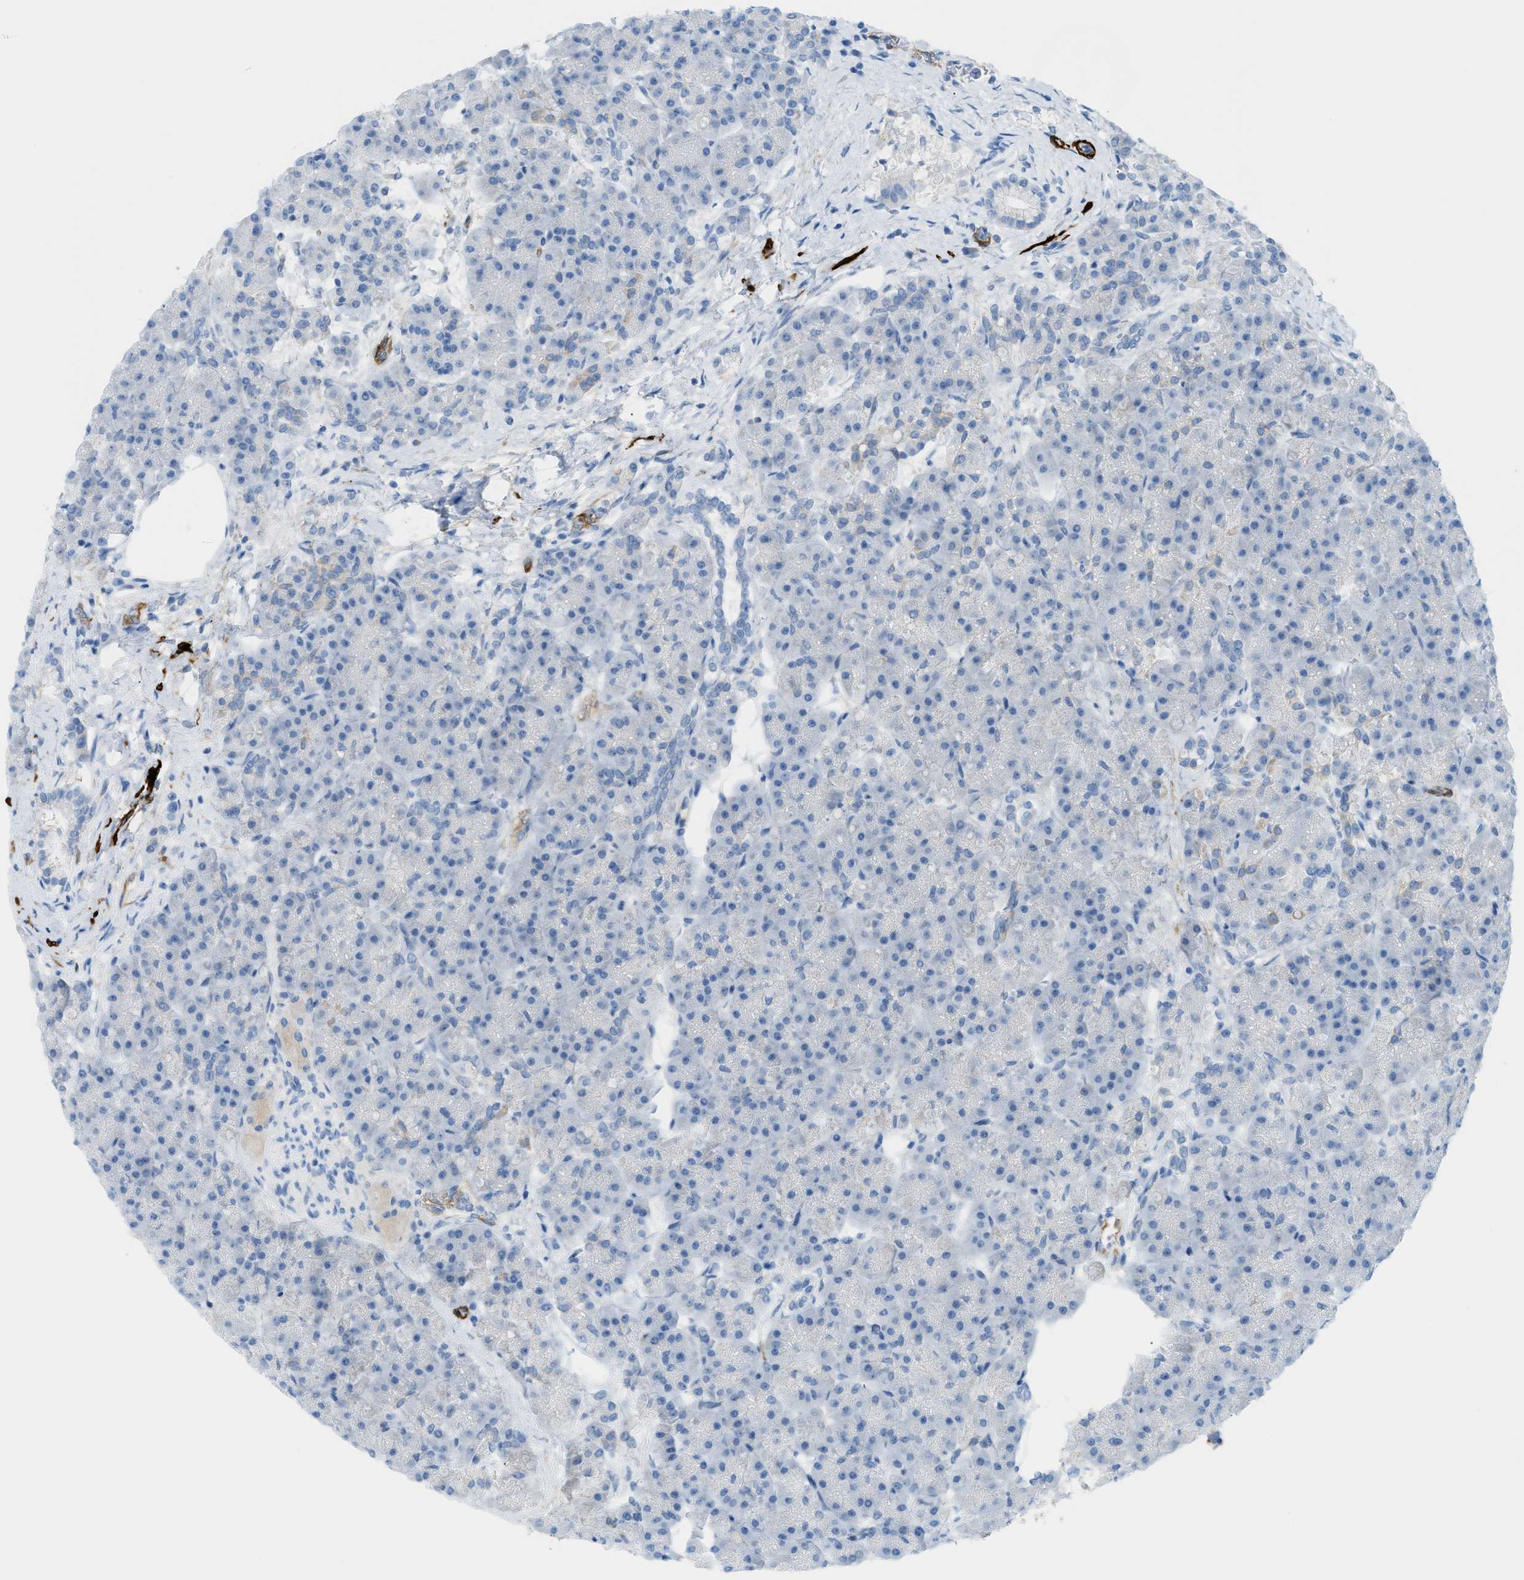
{"staining": {"intensity": "negative", "quantity": "none", "location": "none"}, "tissue": "pancreas", "cell_type": "Exocrine glandular cells", "image_type": "normal", "snomed": [{"axis": "morphology", "description": "Normal tissue, NOS"}, {"axis": "topography", "description": "Pancreas"}], "caption": "High power microscopy histopathology image of an immunohistochemistry (IHC) histopathology image of unremarkable pancreas, revealing no significant positivity in exocrine glandular cells. (DAB (3,3'-diaminobenzidine) immunohistochemistry (IHC) visualized using brightfield microscopy, high magnification).", "gene": "MYH11", "patient": {"sex": "female", "age": 70}}